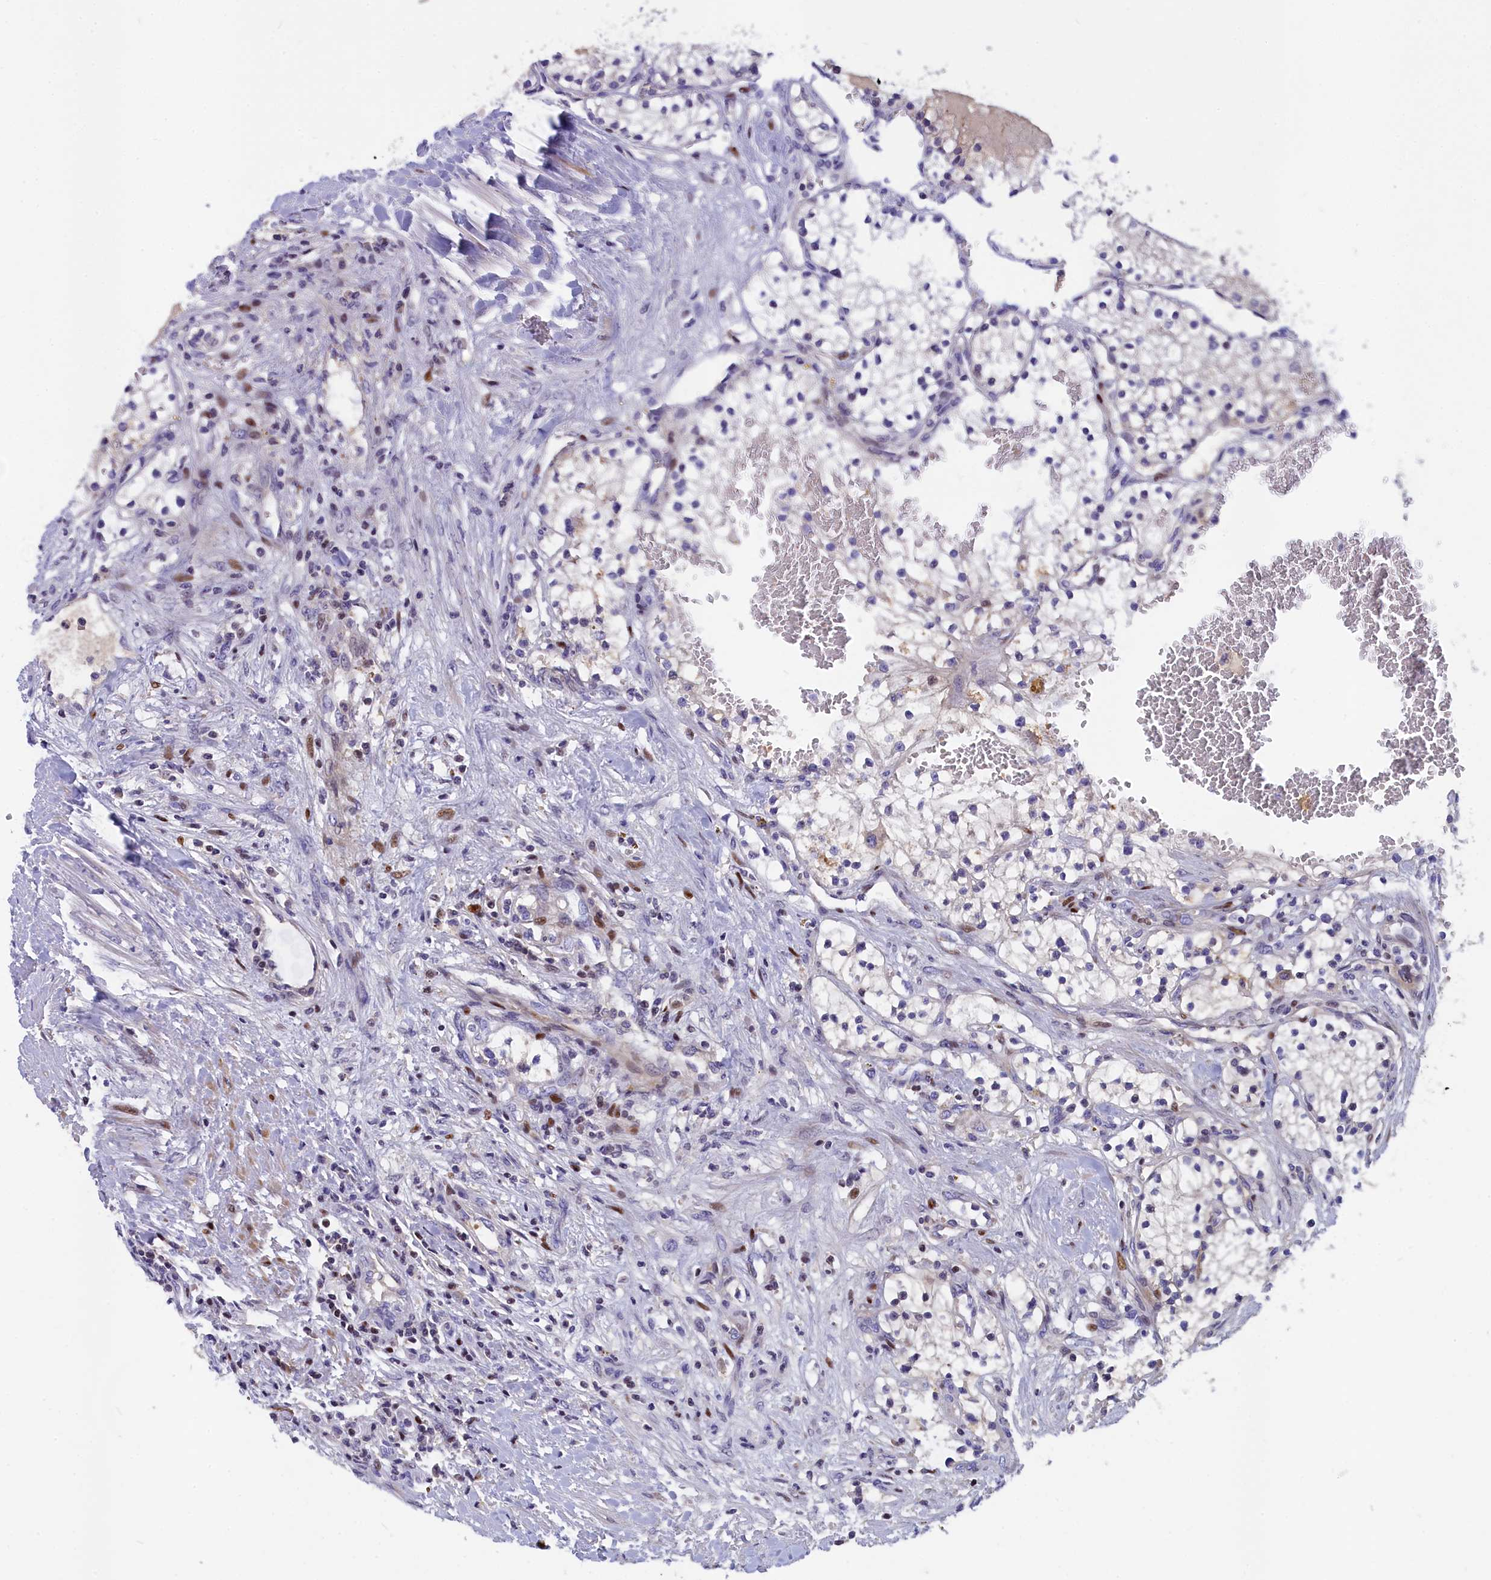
{"staining": {"intensity": "weak", "quantity": "25%-75%", "location": "cytoplasmic/membranous"}, "tissue": "renal cancer", "cell_type": "Tumor cells", "image_type": "cancer", "snomed": [{"axis": "morphology", "description": "Normal tissue, NOS"}, {"axis": "morphology", "description": "Adenocarcinoma, NOS"}, {"axis": "topography", "description": "Kidney"}], "caption": "Immunohistochemistry (IHC) (DAB (3,3'-diaminobenzidine)) staining of human adenocarcinoma (renal) demonstrates weak cytoplasmic/membranous protein staining in about 25%-75% of tumor cells.", "gene": "NKPD1", "patient": {"sex": "male", "age": 68}}